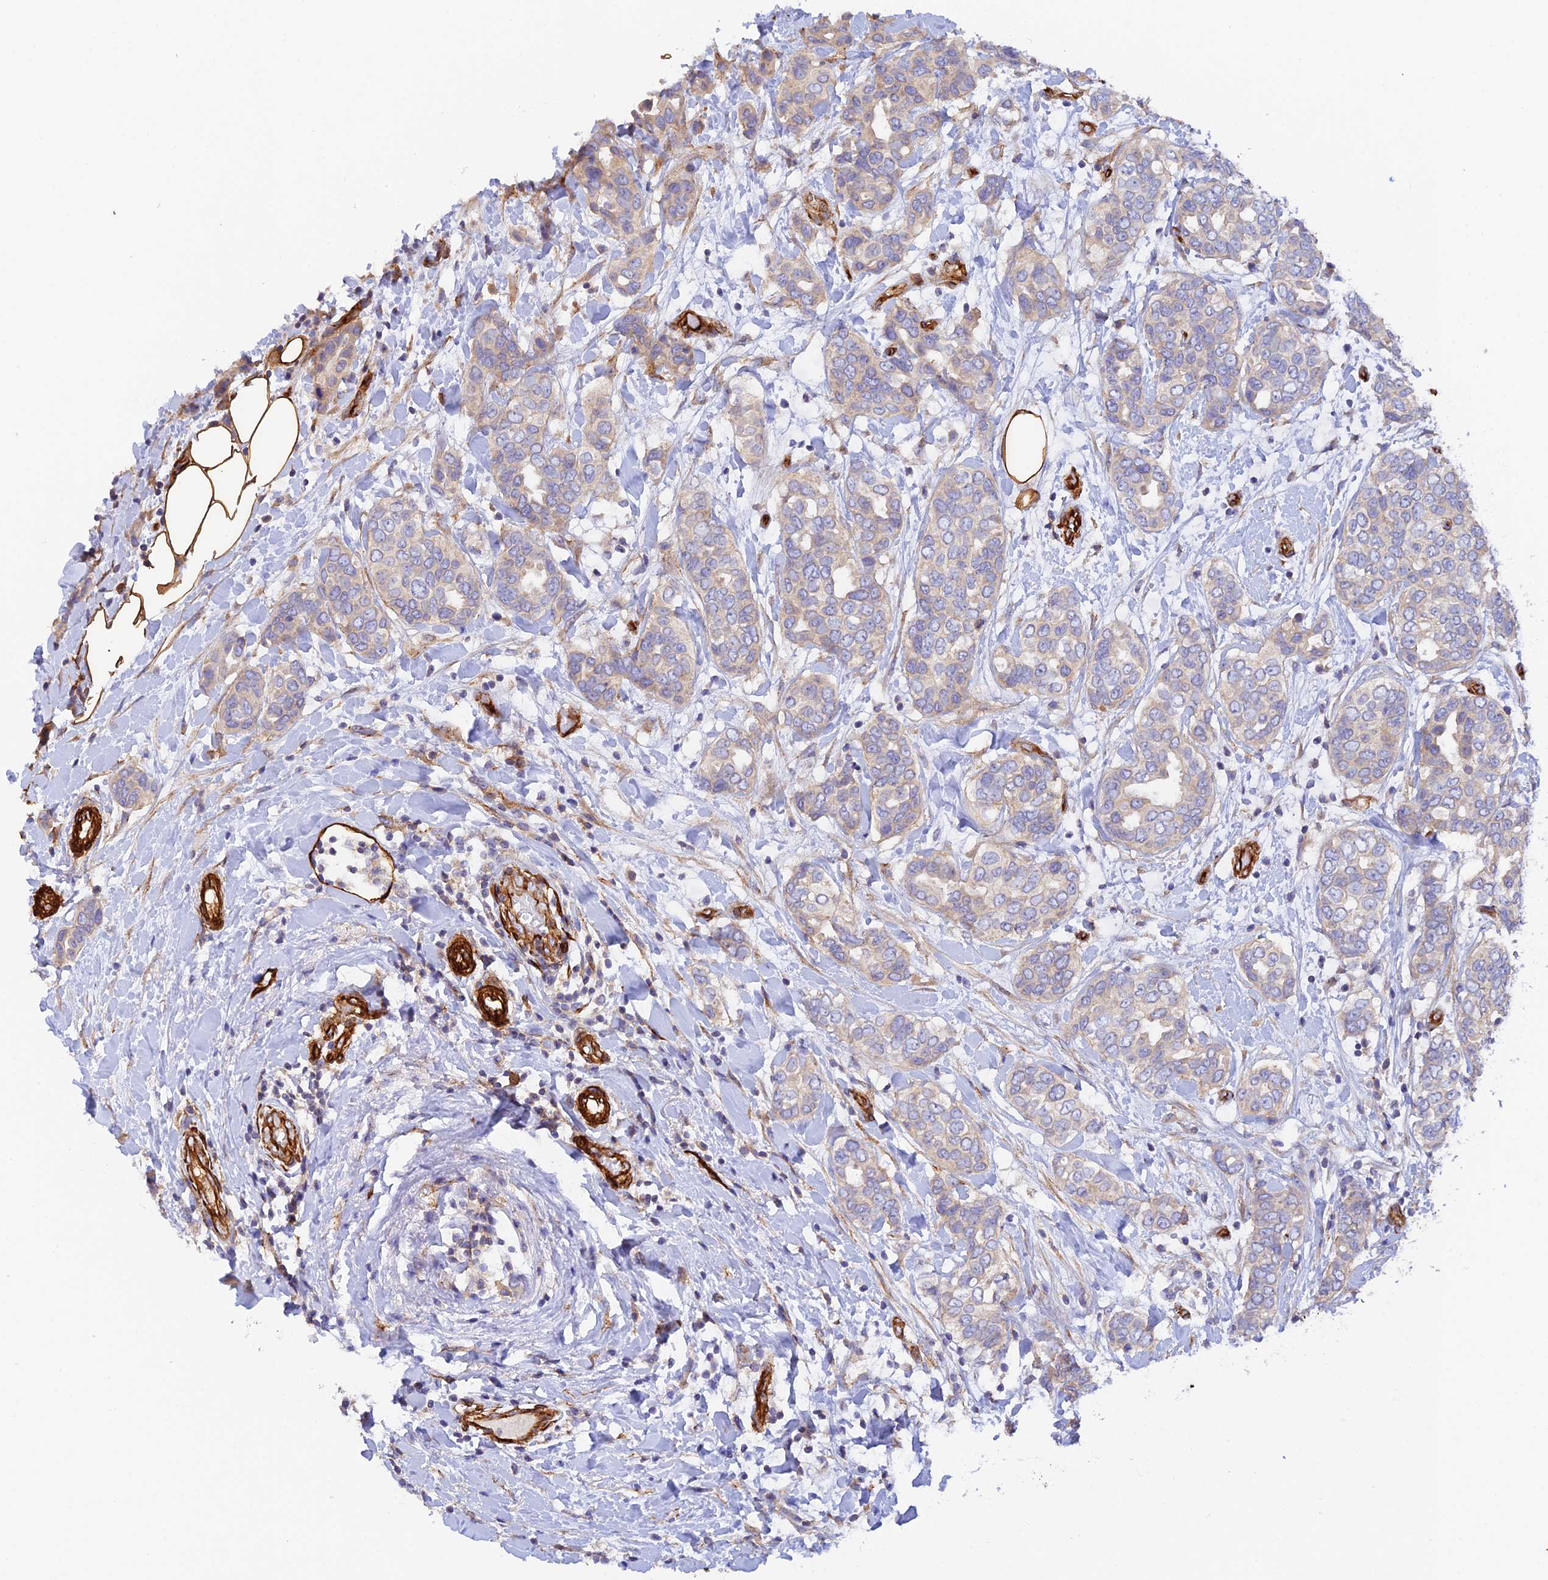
{"staining": {"intensity": "negative", "quantity": "none", "location": "none"}, "tissue": "breast cancer", "cell_type": "Tumor cells", "image_type": "cancer", "snomed": [{"axis": "morphology", "description": "Lobular carcinoma"}, {"axis": "topography", "description": "Breast"}], "caption": "Tumor cells show no significant protein expression in breast cancer (lobular carcinoma).", "gene": "MYO9A", "patient": {"sex": "female", "age": 51}}